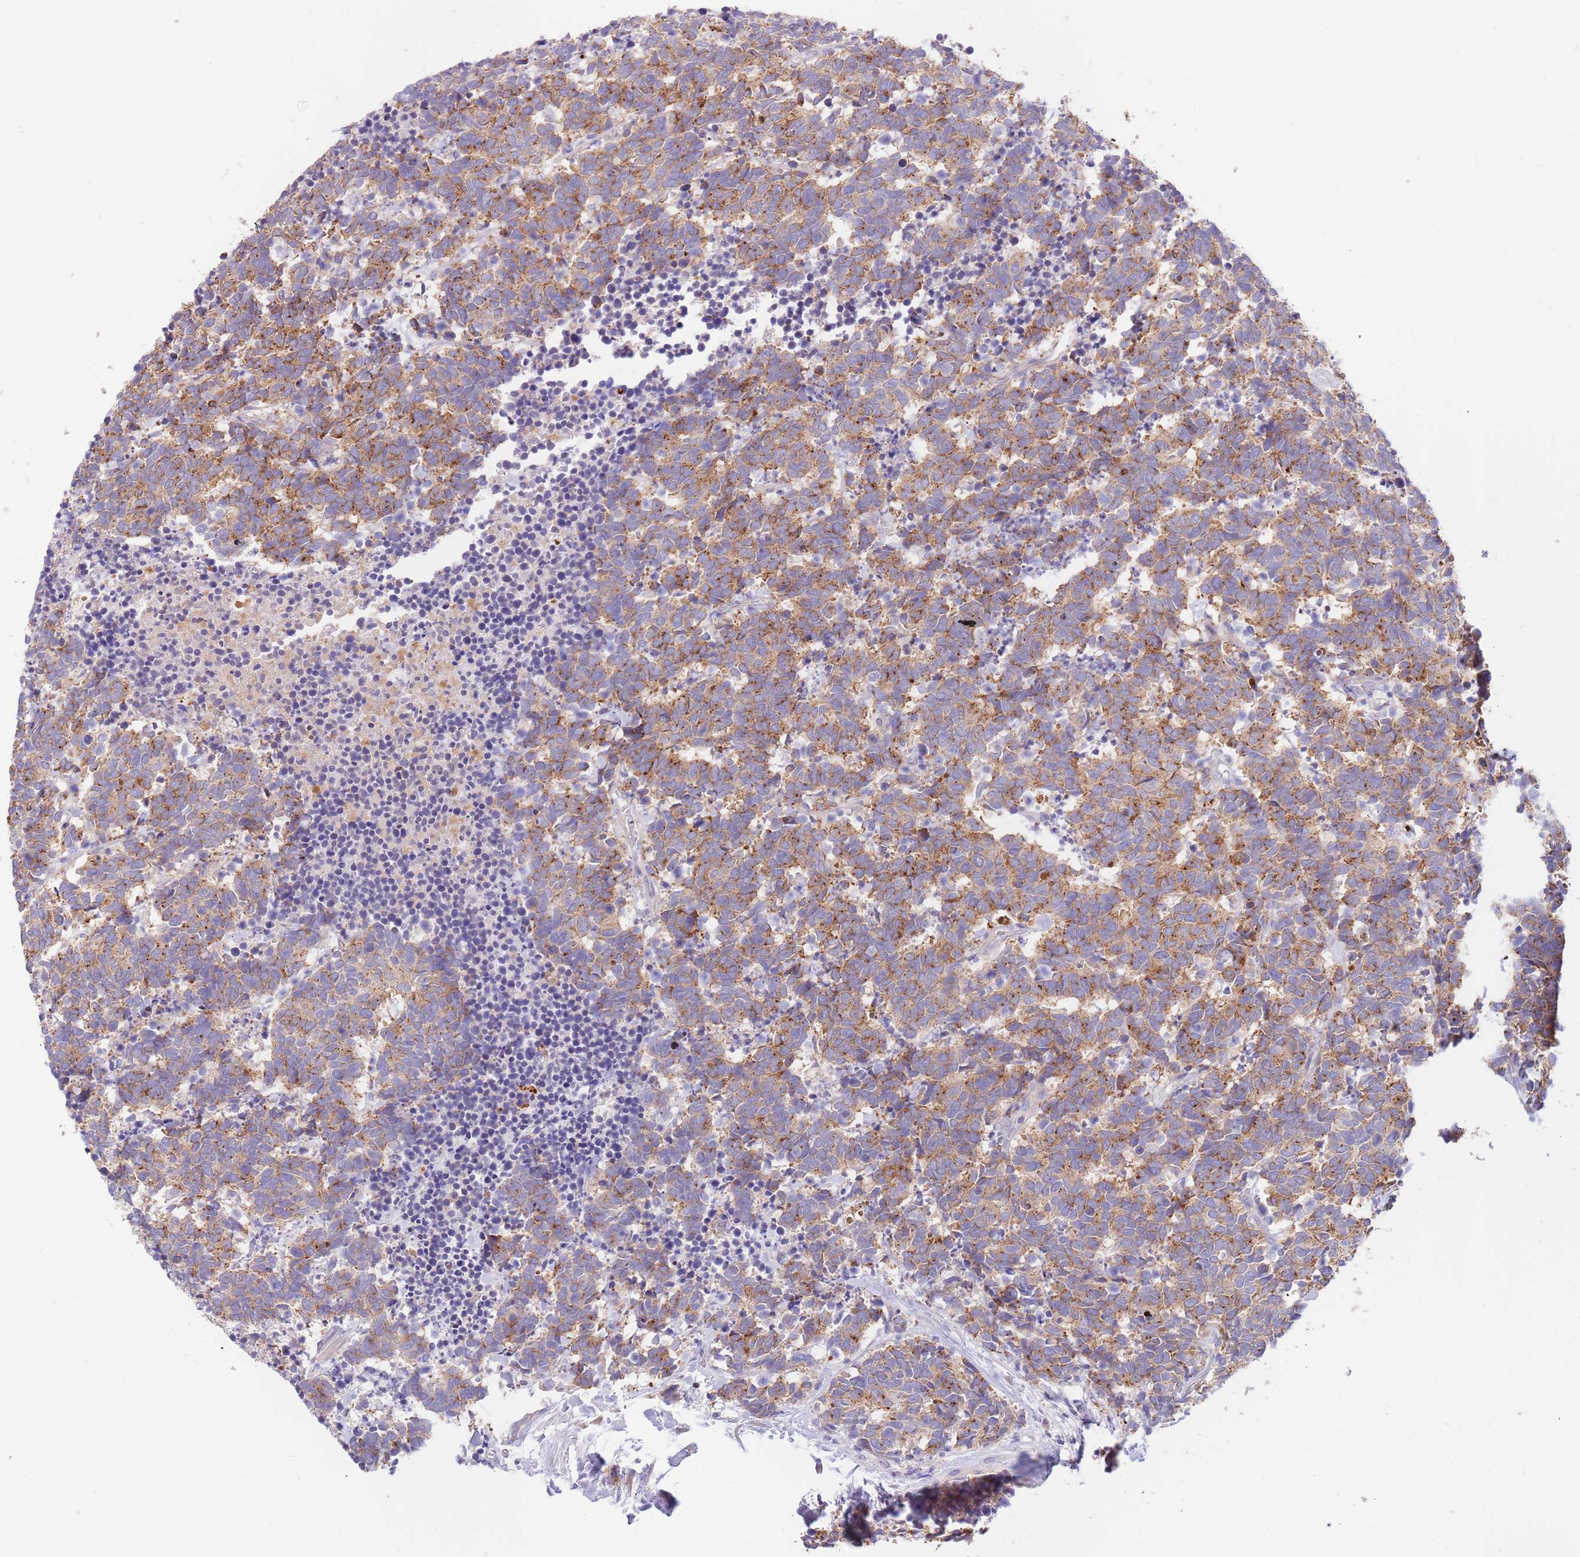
{"staining": {"intensity": "moderate", "quantity": ">75%", "location": "cytoplasmic/membranous"}, "tissue": "carcinoid", "cell_type": "Tumor cells", "image_type": "cancer", "snomed": [{"axis": "morphology", "description": "Carcinoma, NOS"}, {"axis": "morphology", "description": "Carcinoid, malignant, NOS"}, {"axis": "topography", "description": "Prostate"}], "caption": "Immunohistochemical staining of carcinoma reveals medium levels of moderate cytoplasmic/membranous staining in approximately >75% of tumor cells. The staining was performed using DAB (3,3'-diaminobenzidine) to visualize the protein expression in brown, while the nuclei were stained in blue with hematoxylin (Magnification: 20x).", "gene": "BORCS5", "patient": {"sex": "male", "age": 57}}